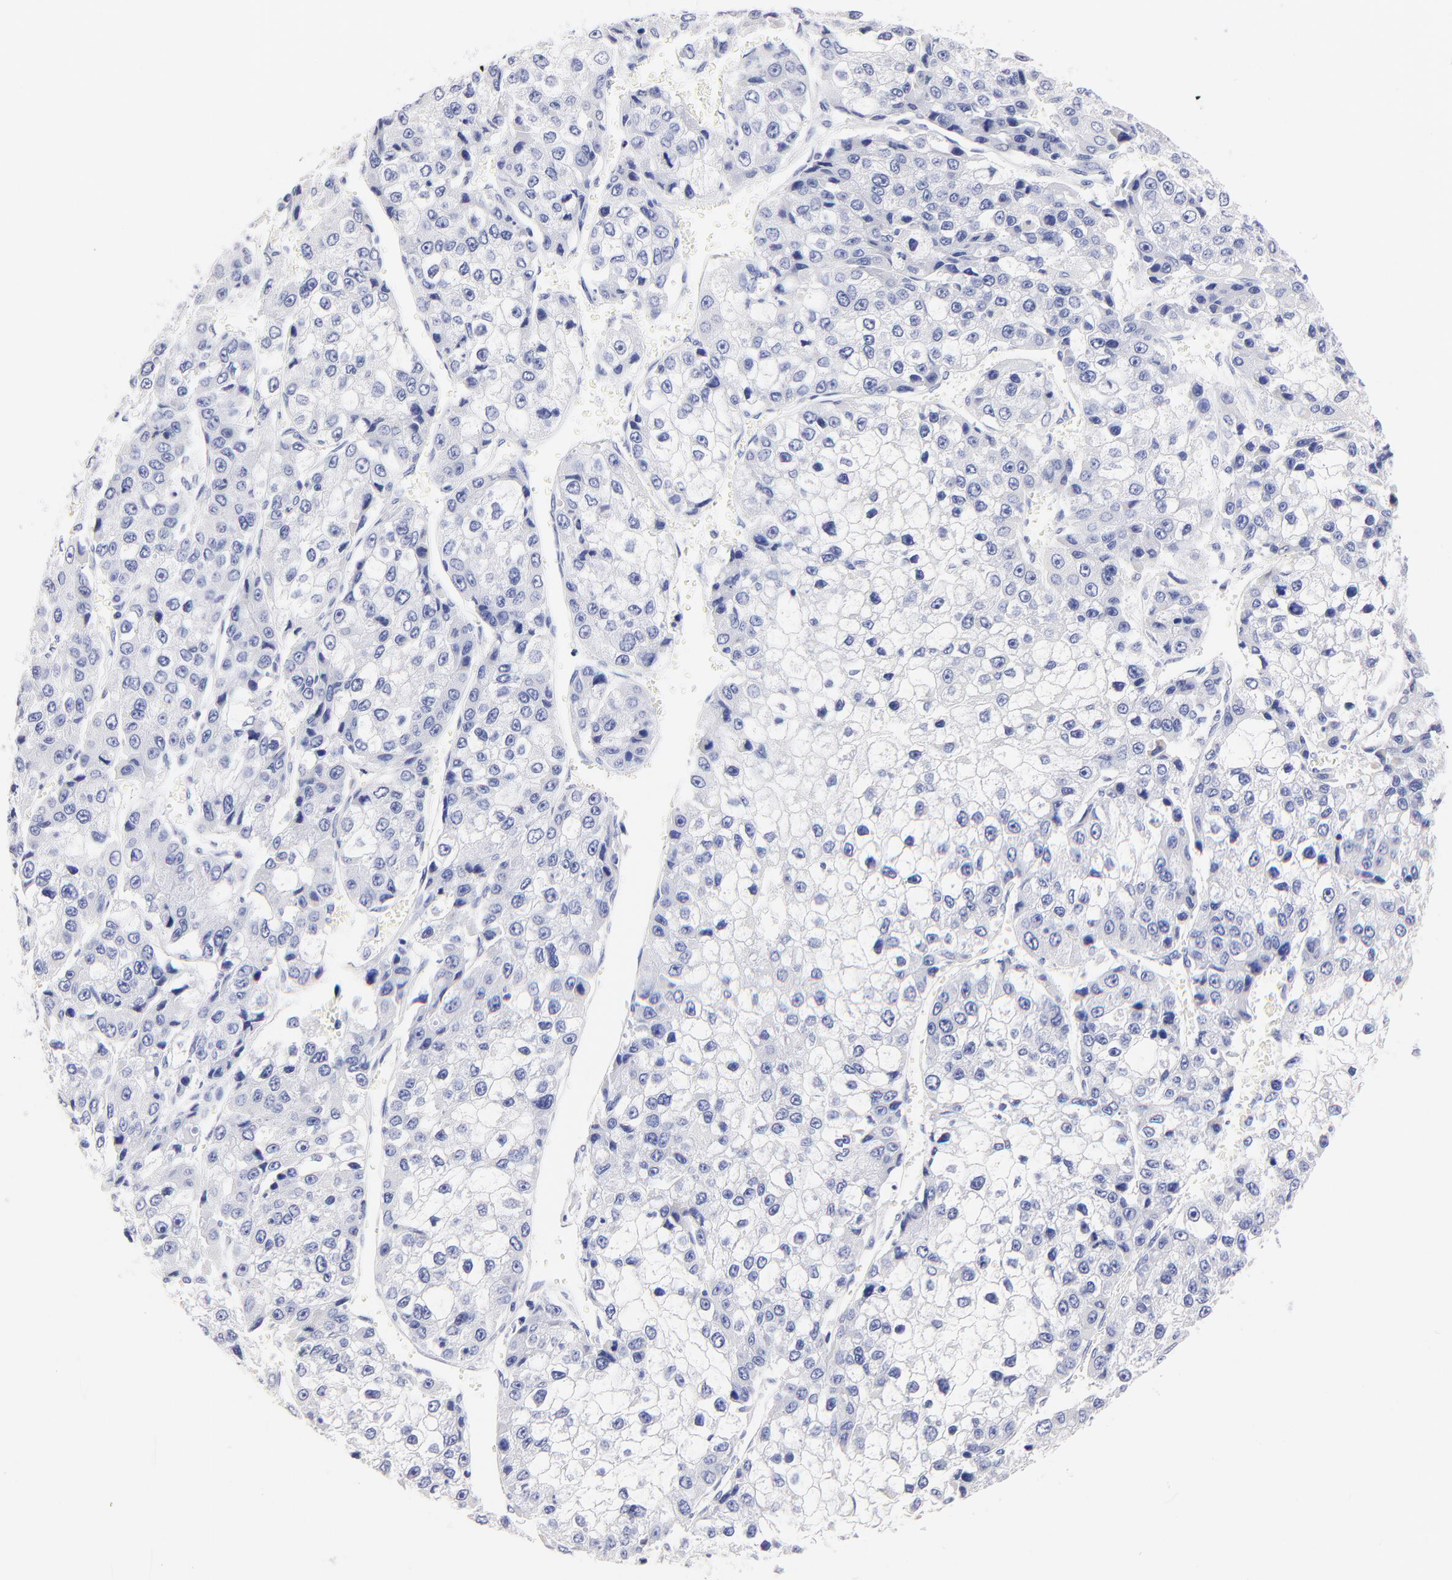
{"staining": {"intensity": "negative", "quantity": "none", "location": "none"}, "tissue": "liver cancer", "cell_type": "Tumor cells", "image_type": "cancer", "snomed": [{"axis": "morphology", "description": "Carcinoma, Hepatocellular, NOS"}, {"axis": "topography", "description": "Liver"}], "caption": "High magnification brightfield microscopy of liver cancer stained with DAB (3,3'-diaminobenzidine) (brown) and counterstained with hematoxylin (blue): tumor cells show no significant expression.", "gene": "CFAP57", "patient": {"sex": "female", "age": 66}}